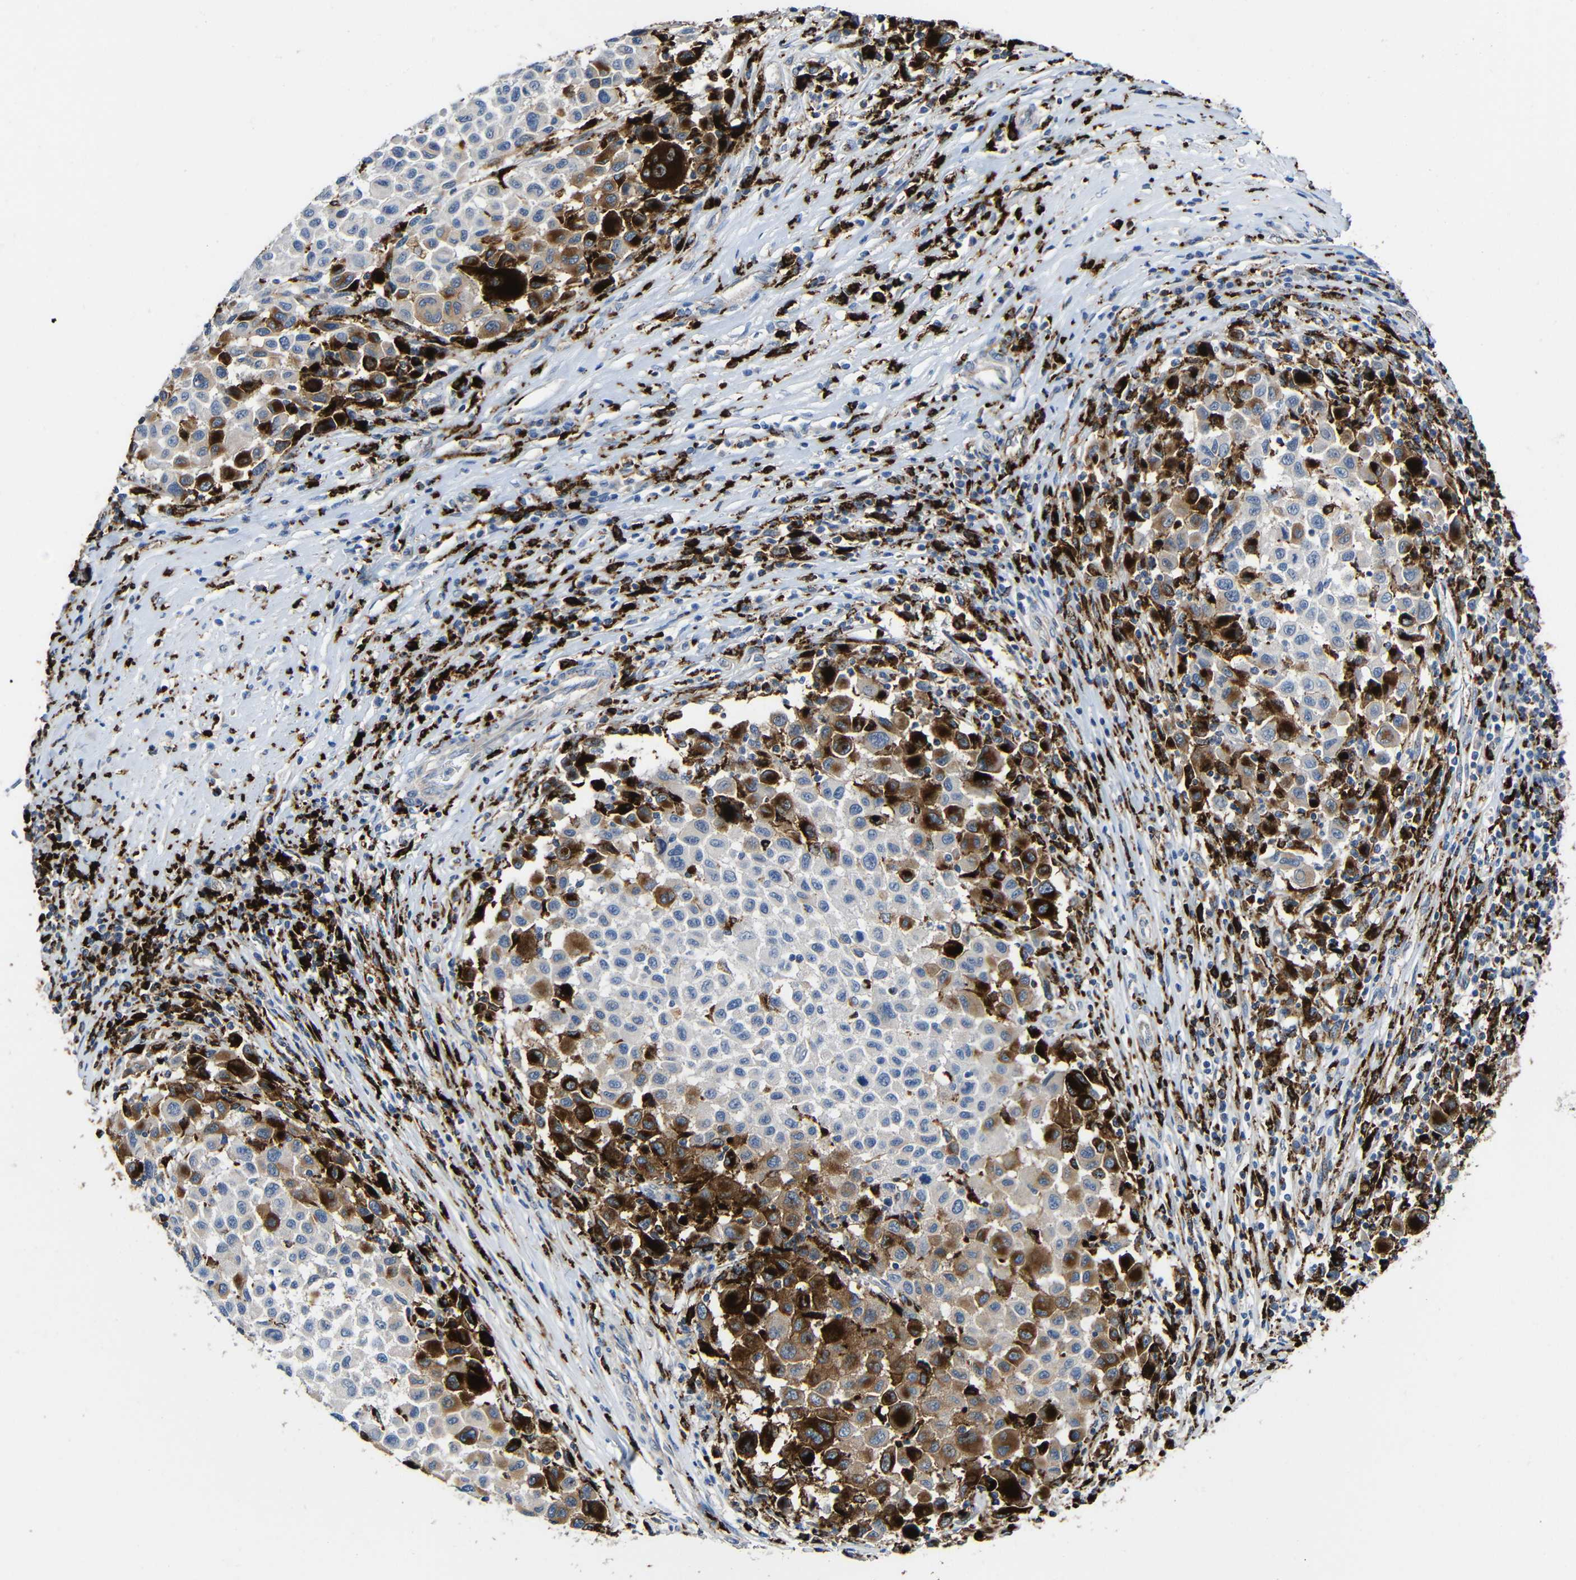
{"staining": {"intensity": "strong", "quantity": "25%-75%", "location": "cytoplasmic/membranous"}, "tissue": "melanoma", "cell_type": "Tumor cells", "image_type": "cancer", "snomed": [{"axis": "morphology", "description": "Malignant melanoma, Metastatic site"}, {"axis": "topography", "description": "Lymph node"}], "caption": "Brown immunohistochemical staining in human melanoma displays strong cytoplasmic/membranous expression in approximately 25%-75% of tumor cells.", "gene": "HLA-DMA", "patient": {"sex": "male", "age": 61}}